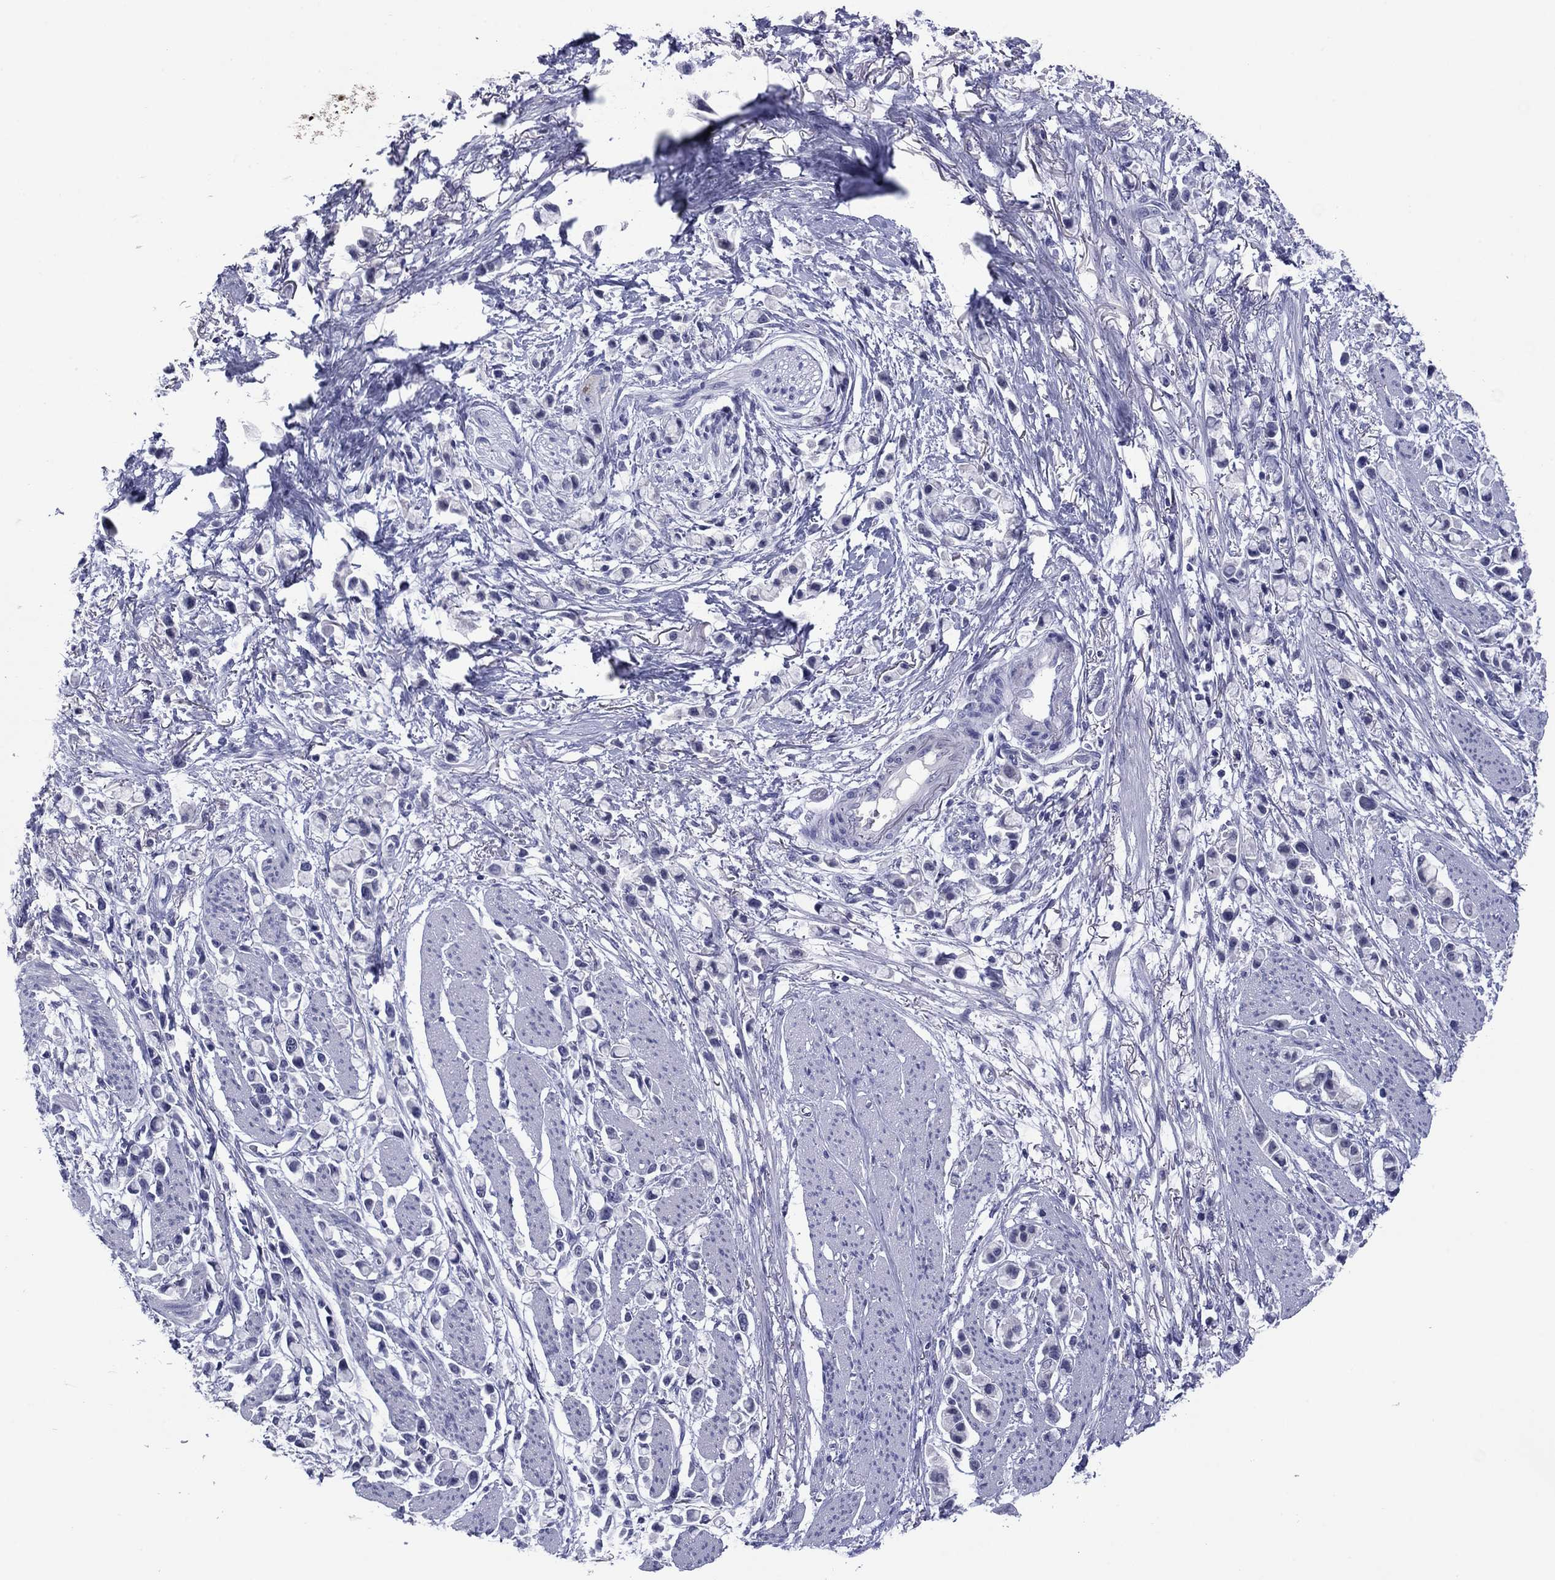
{"staining": {"intensity": "negative", "quantity": "none", "location": "none"}, "tissue": "stomach cancer", "cell_type": "Tumor cells", "image_type": "cancer", "snomed": [{"axis": "morphology", "description": "Adenocarcinoma, NOS"}, {"axis": "topography", "description": "Stomach"}], "caption": "A histopathology image of human adenocarcinoma (stomach) is negative for staining in tumor cells. Brightfield microscopy of IHC stained with DAB (brown) and hematoxylin (blue), captured at high magnification.", "gene": "TCFL5", "patient": {"sex": "female", "age": 81}}